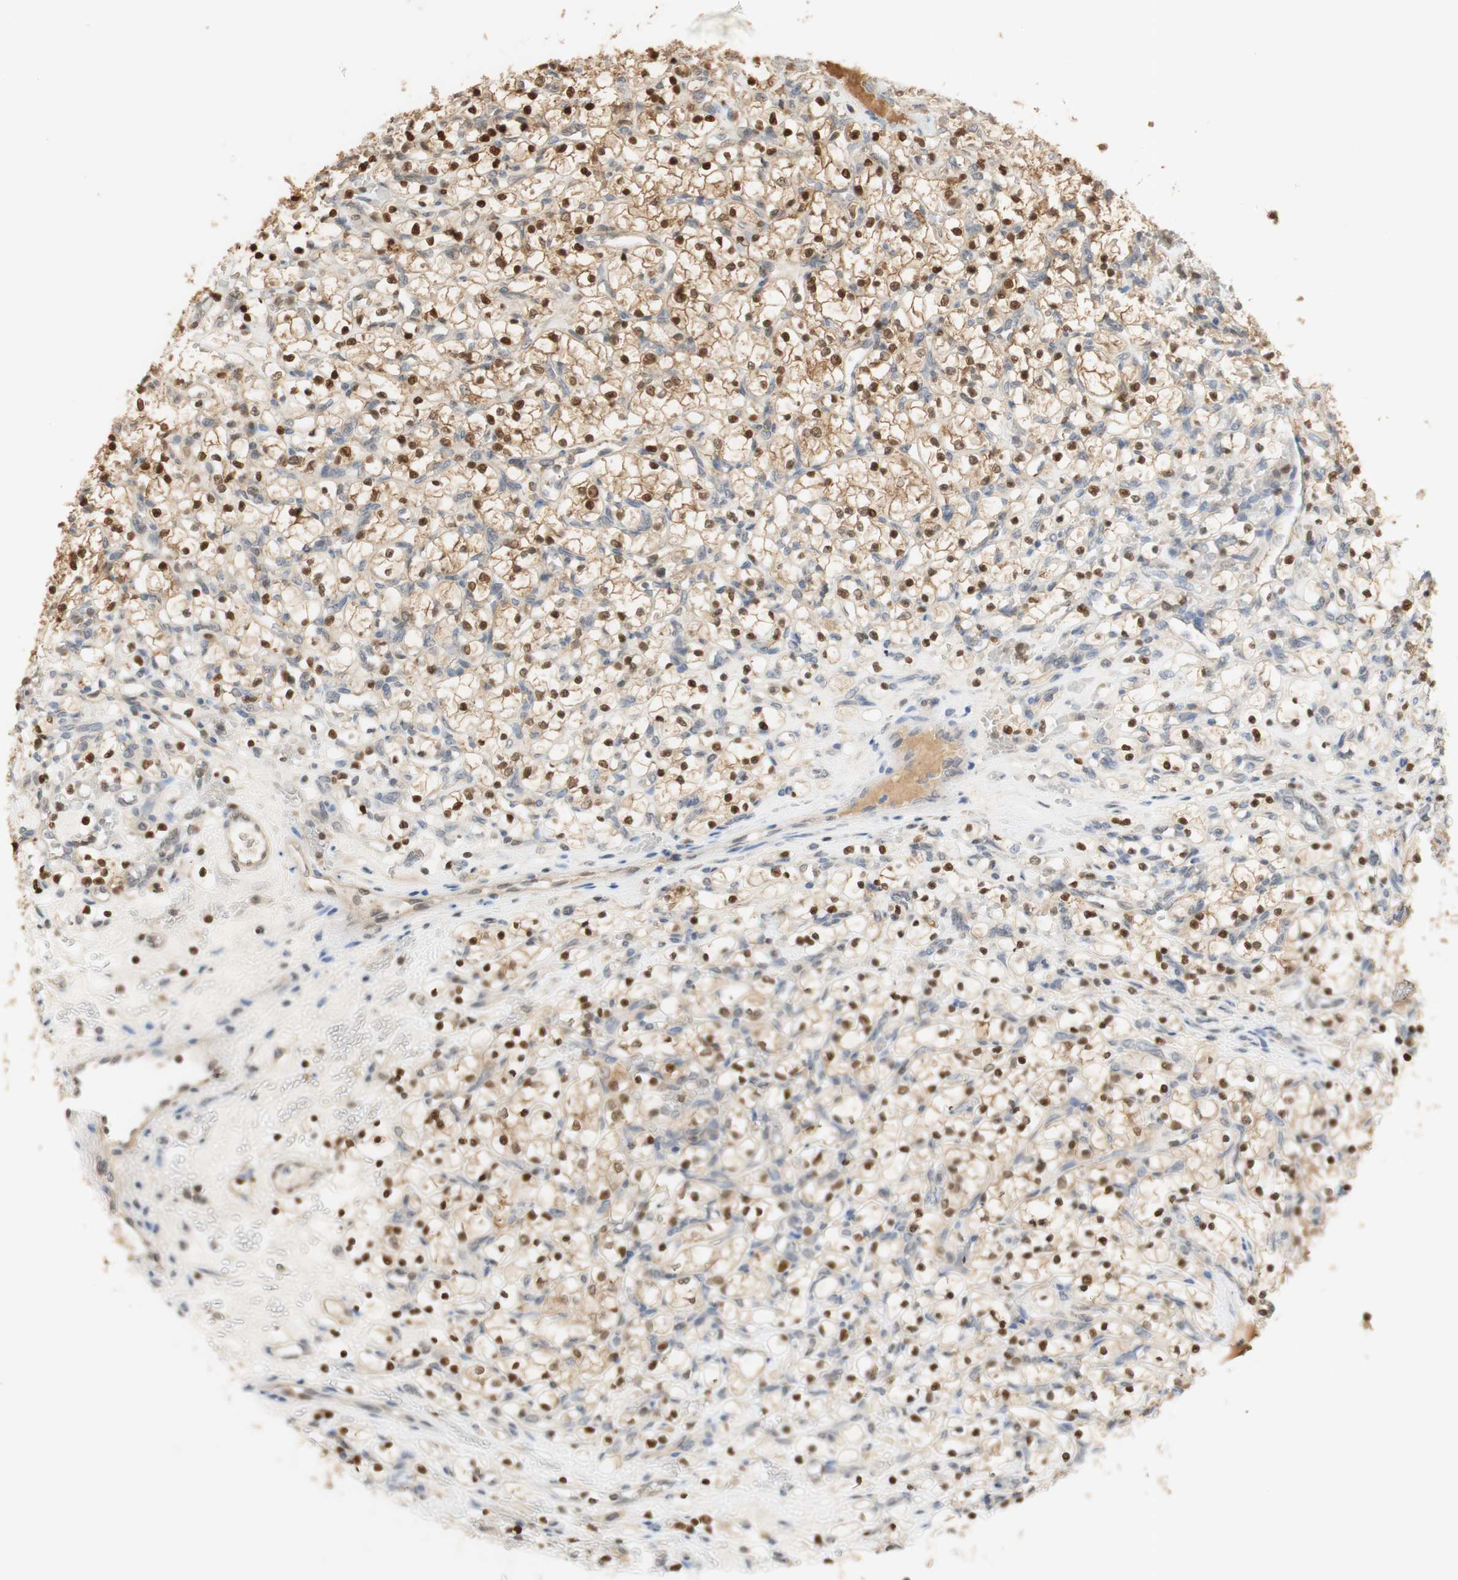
{"staining": {"intensity": "moderate", "quantity": ">75%", "location": "cytoplasmic/membranous,nuclear"}, "tissue": "renal cancer", "cell_type": "Tumor cells", "image_type": "cancer", "snomed": [{"axis": "morphology", "description": "Adenocarcinoma, NOS"}, {"axis": "topography", "description": "Kidney"}], "caption": "Protein expression analysis of human adenocarcinoma (renal) reveals moderate cytoplasmic/membranous and nuclear staining in about >75% of tumor cells. The staining was performed using DAB to visualize the protein expression in brown, while the nuclei were stained in blue with hematoxylin (Magnification: 20x).", "gene": "NAP1L4", "patient": {"sex": "female", "age": 69}}